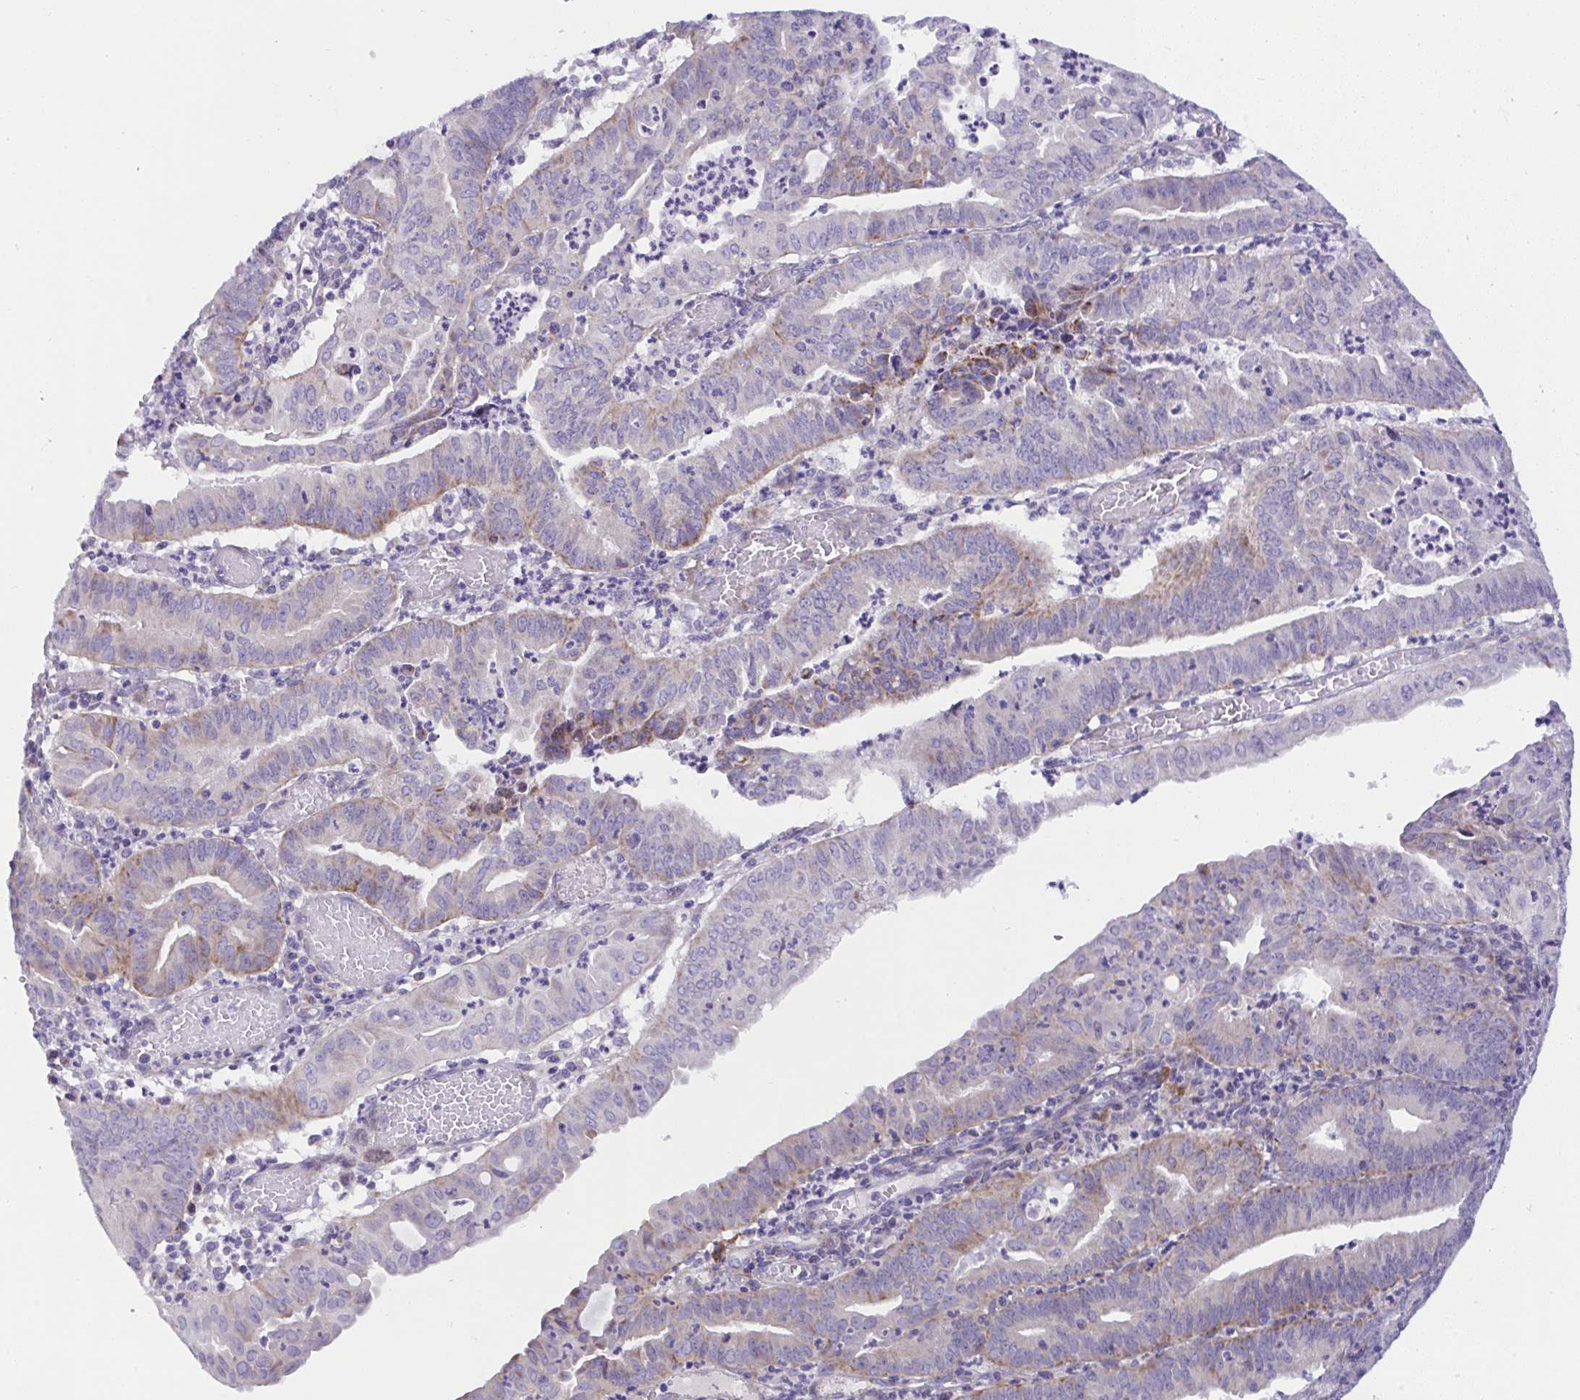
{"staining": {"intensity": "moderate", "quantity": "<25%", "location": "cytoplasmic/membranous"}, "tissue": "endometrial cancer", "cell_type": "Tumor cells", "image_type": "cancer", "snomed": [{"axis": "morphology", "description": "Adenocarcinoma, NOS"}, {"axis": "topography", "description": "Endometrium"}], "caption": "Moderate cytoplasmic/membranous positivity for a protein is seen in about <25% of tumor cells of adenocarcinoma (endometrial) using IHC.", "gene": "DTX3", "patient": {"sex": "female", "age": 60}}